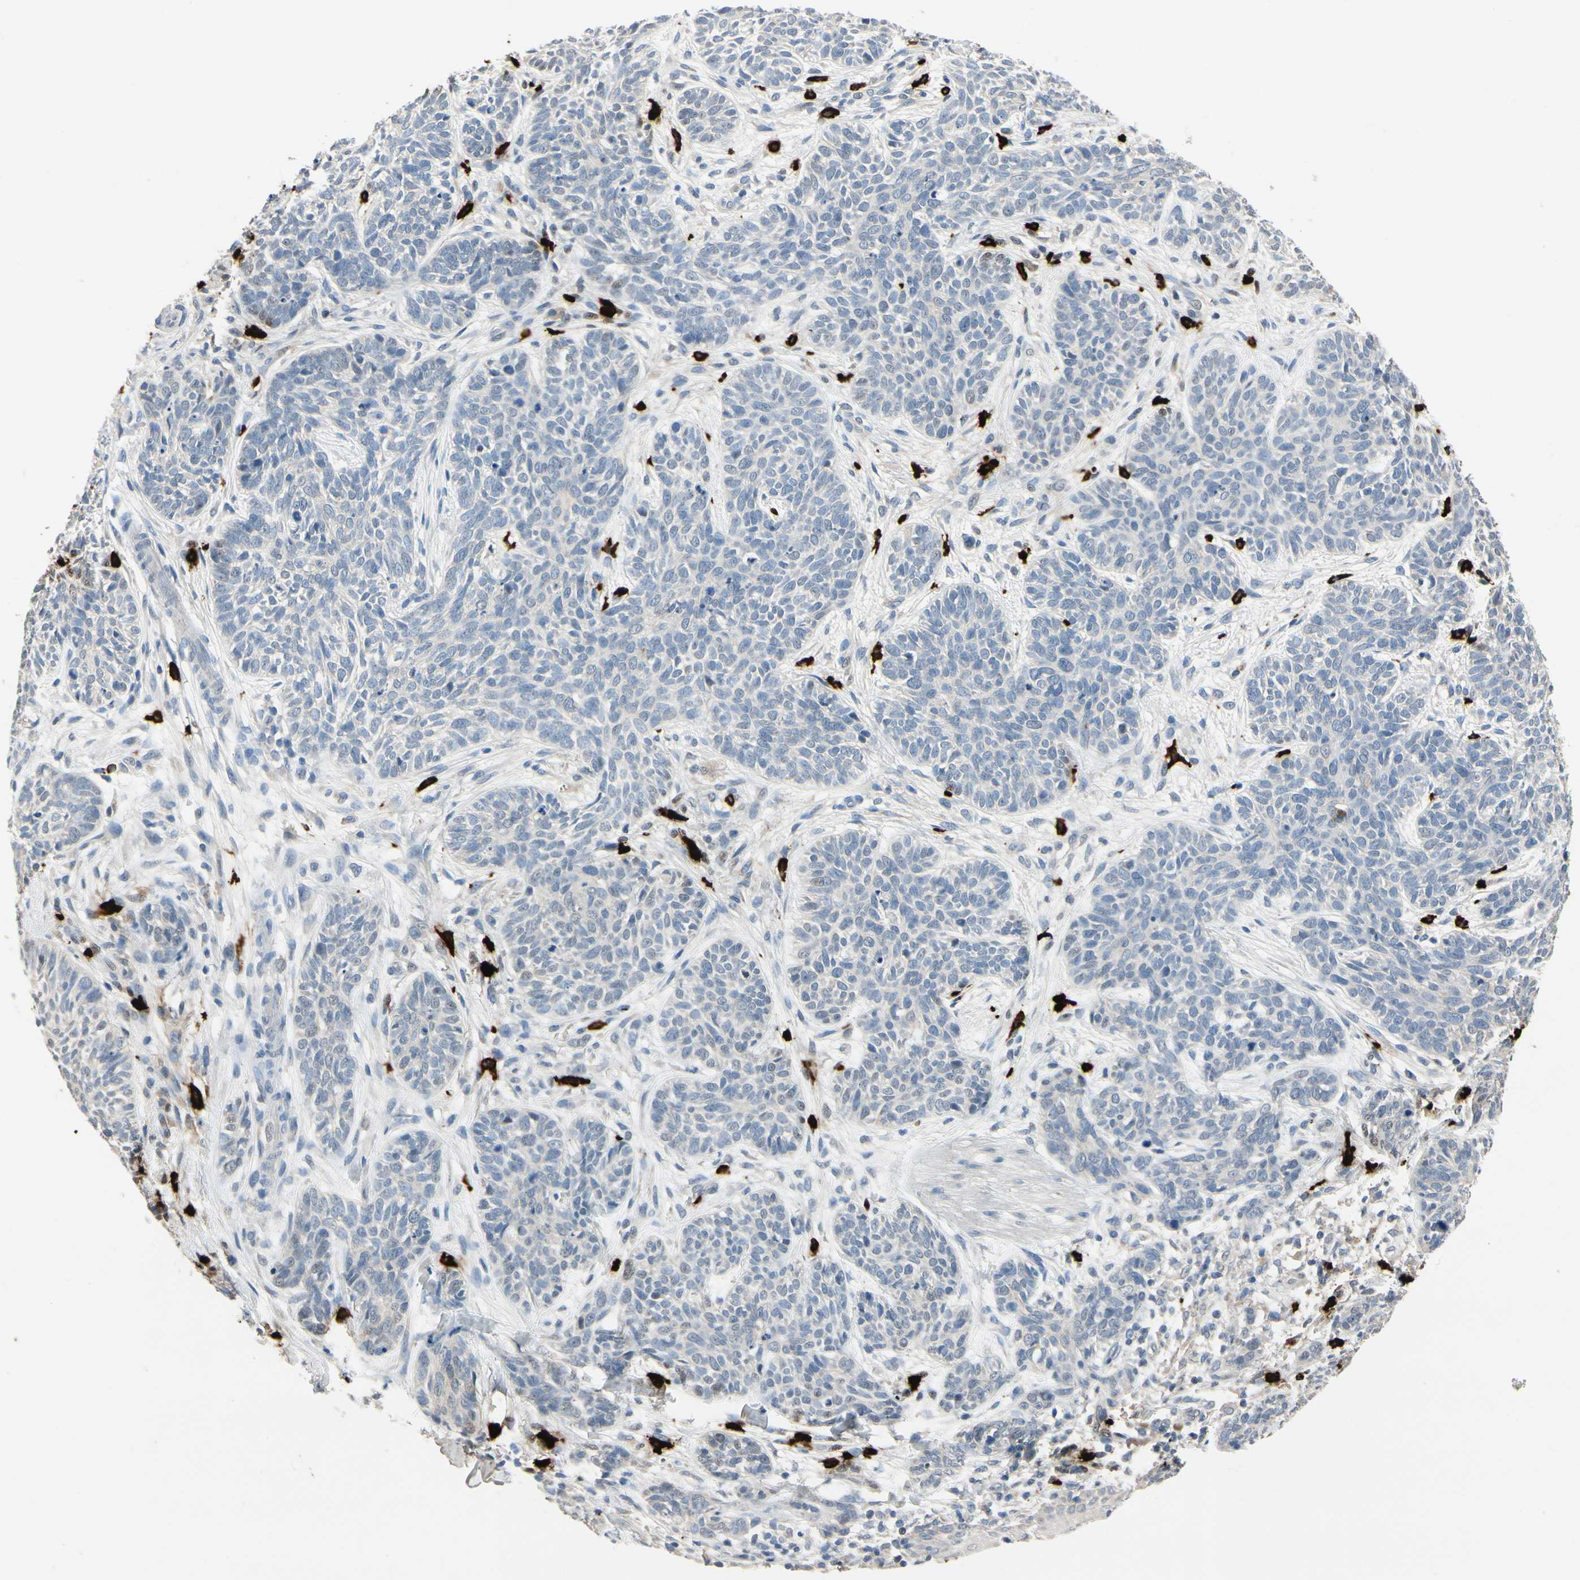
{"staining": {"intensity": "negative", "quantity": "none", "location": "none"}, "tissue": "skin cancer", "cell_type": "Tumor cells", "image_type": "cancer", "snomed": [{"axis": "morphology", "description": "Normal tissue, NOS"}, {"axis": "morphology", "description": "Basal cell carcinoma"}, {"axis": "topography", "description": "Skin"}], "caption": "Immunohistochemical staining of skin cancer shows no significant positivity in tumor cells. (DAB IHC visualized using brightfield microscopy, high magnification).", "gene": "CPA3", "patient": {"sex": "male", "age": 52}}